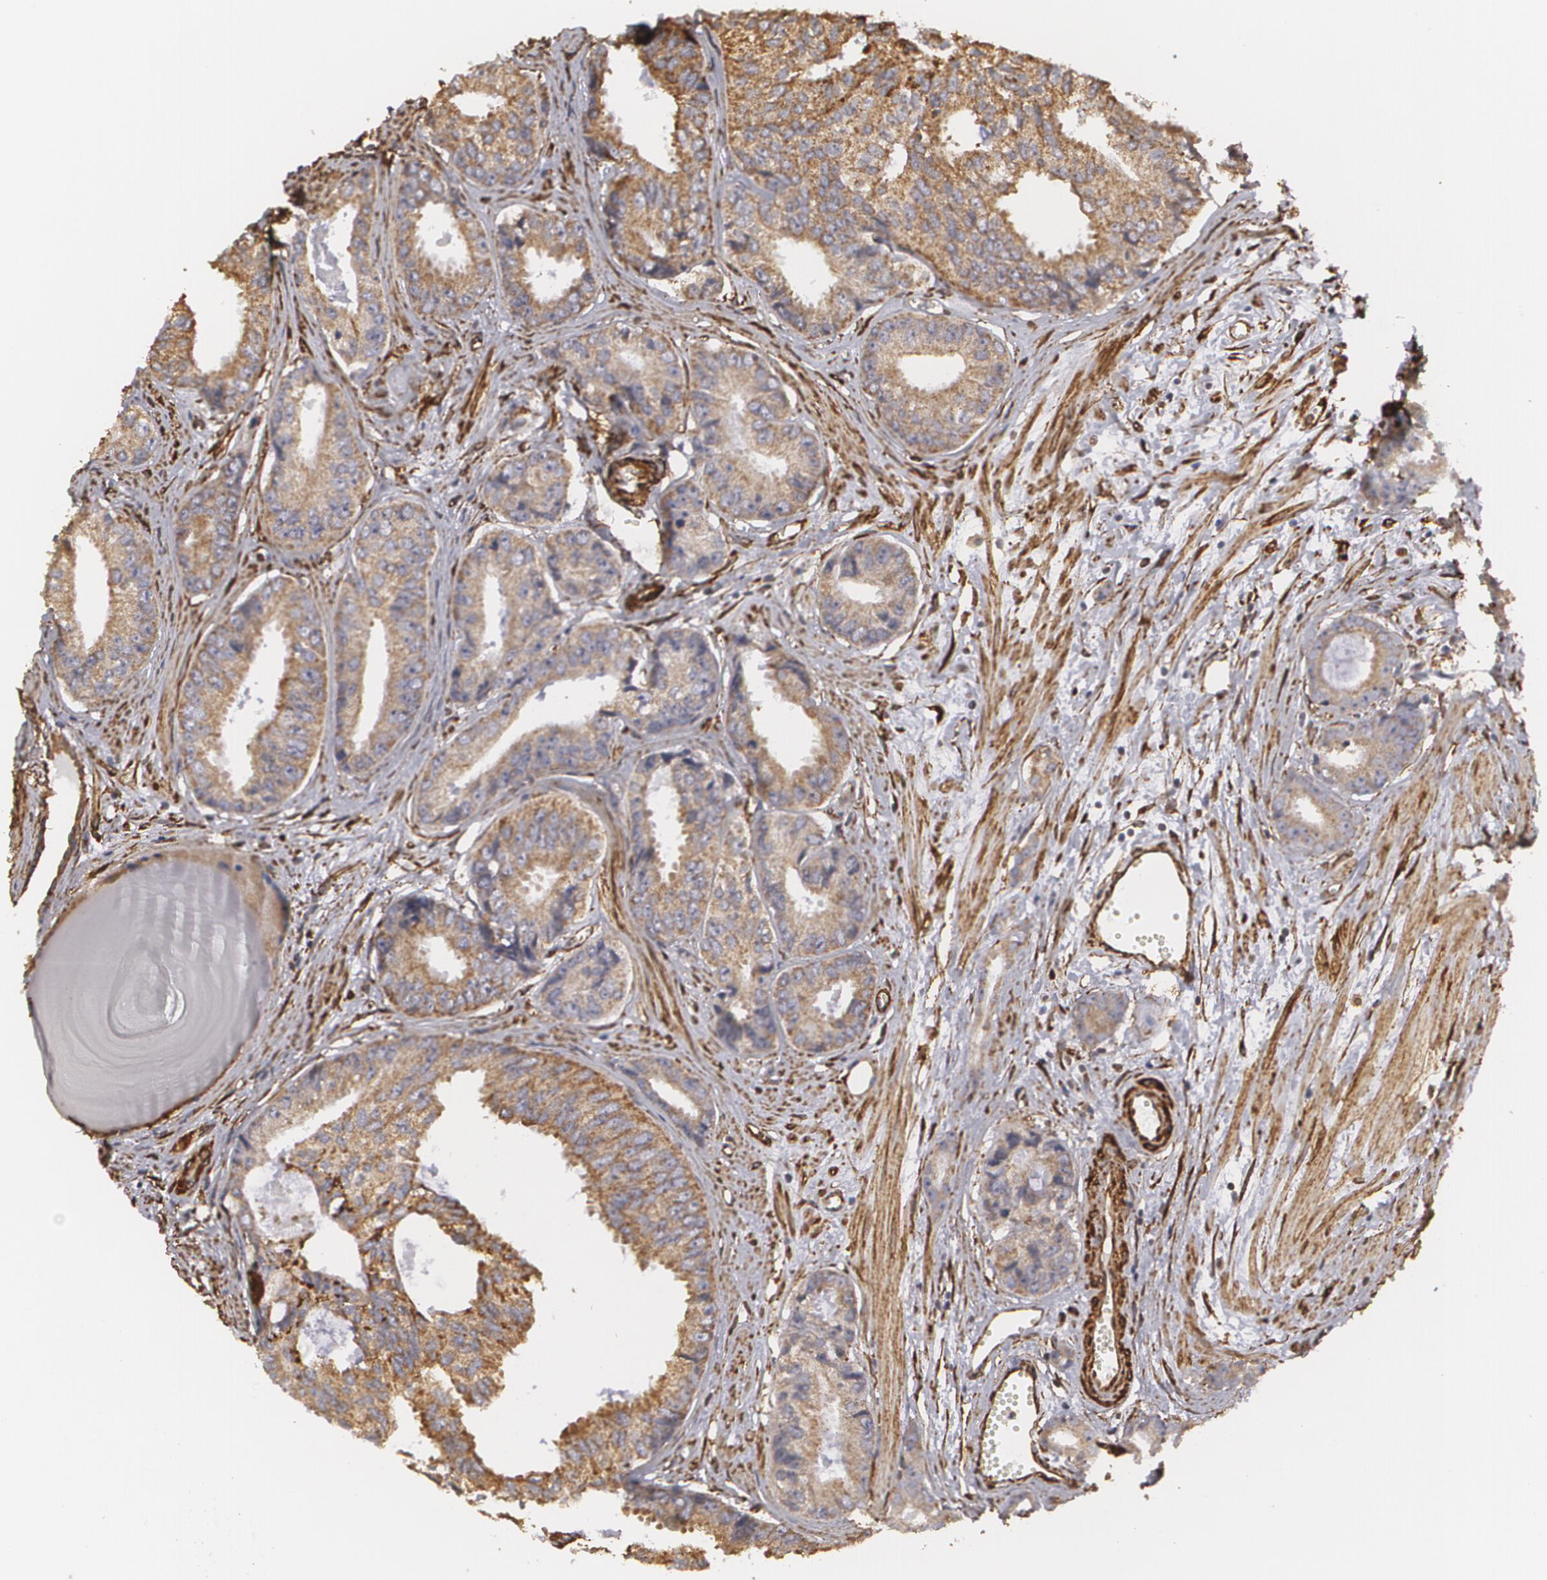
{"staining": {"intensity": "weak", "quantity": ">75%", "location": "cytoplasmic/membranous"}, "tissue": "prostate cancer", "cell_type": "Tumor cells", "image_type": "cancer", "snomed": [{"axis": "morphology", "description": "Adenocarcinoma, High grade"}, {"axis": "topography", "description": "Prostate"}], "caption": "Weak cytoplasmic/membranous protein expression is identified in approximately >75% of tumor cells in prostate cancer.", "gene": "CYB5R3", "patient": {"sex": "male", "age": 56}}